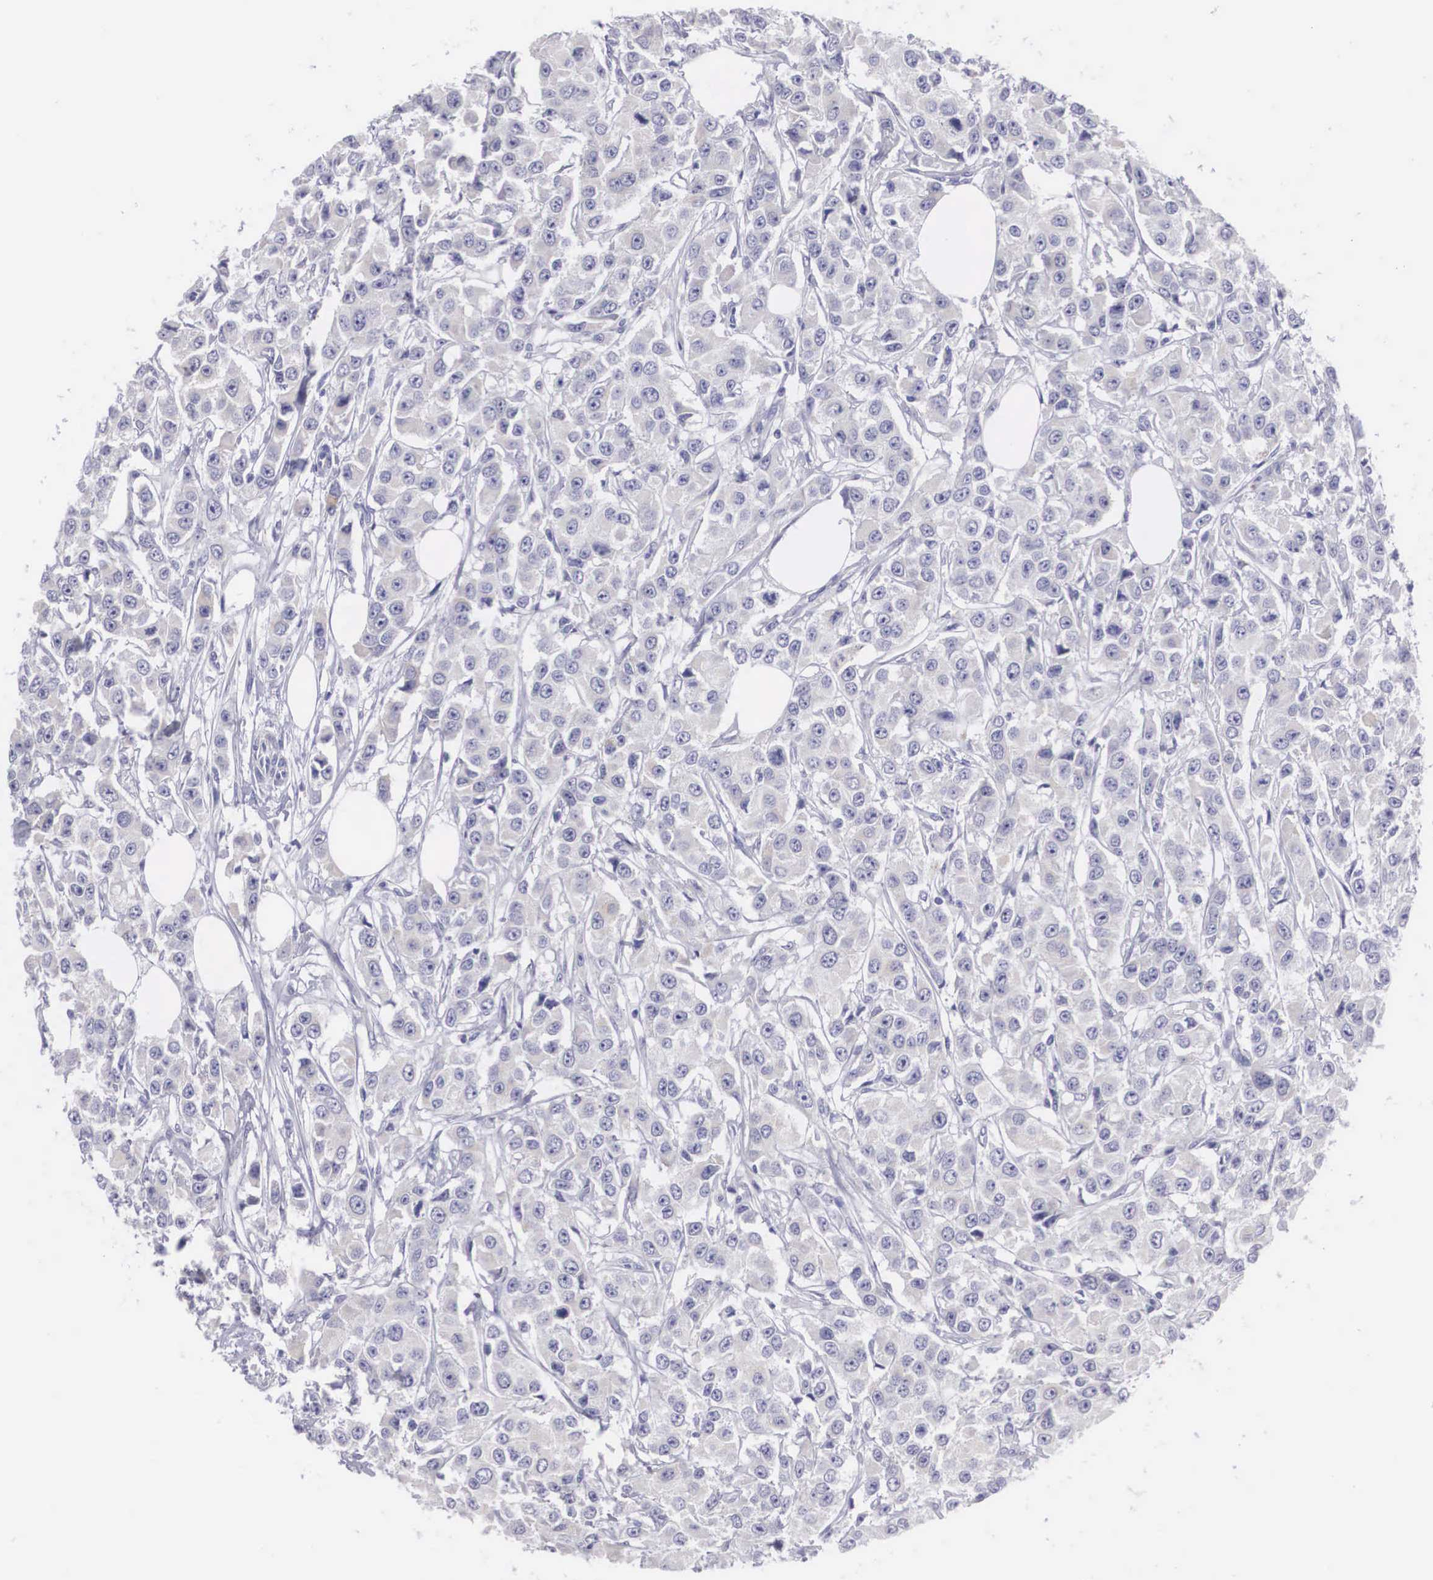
{"staining": {"intensity": "negative", "quantity": "none", "location": "none"}, "tissue": "breast cancer", "cell_type": "Tumor cells", "image_type": "cancer", "snomed": [{"axis": "morphology", "description": "Duct carcinoma"}, {"axis": "topography", "description": "Breast"}], "caption": "Photomicrograph shows no significant protein staining in tumor cells of invasive ductal carcinoma (breast). The staining was performed using DAB (3,3'-diaminobenzidine) to visualize the protein expression in brown, while the nuclei were stained in blue with hematoxylin (Magnification: 20x).", "gene": "ARMCX3", "patient": {"sex": "female", "age": 58}}